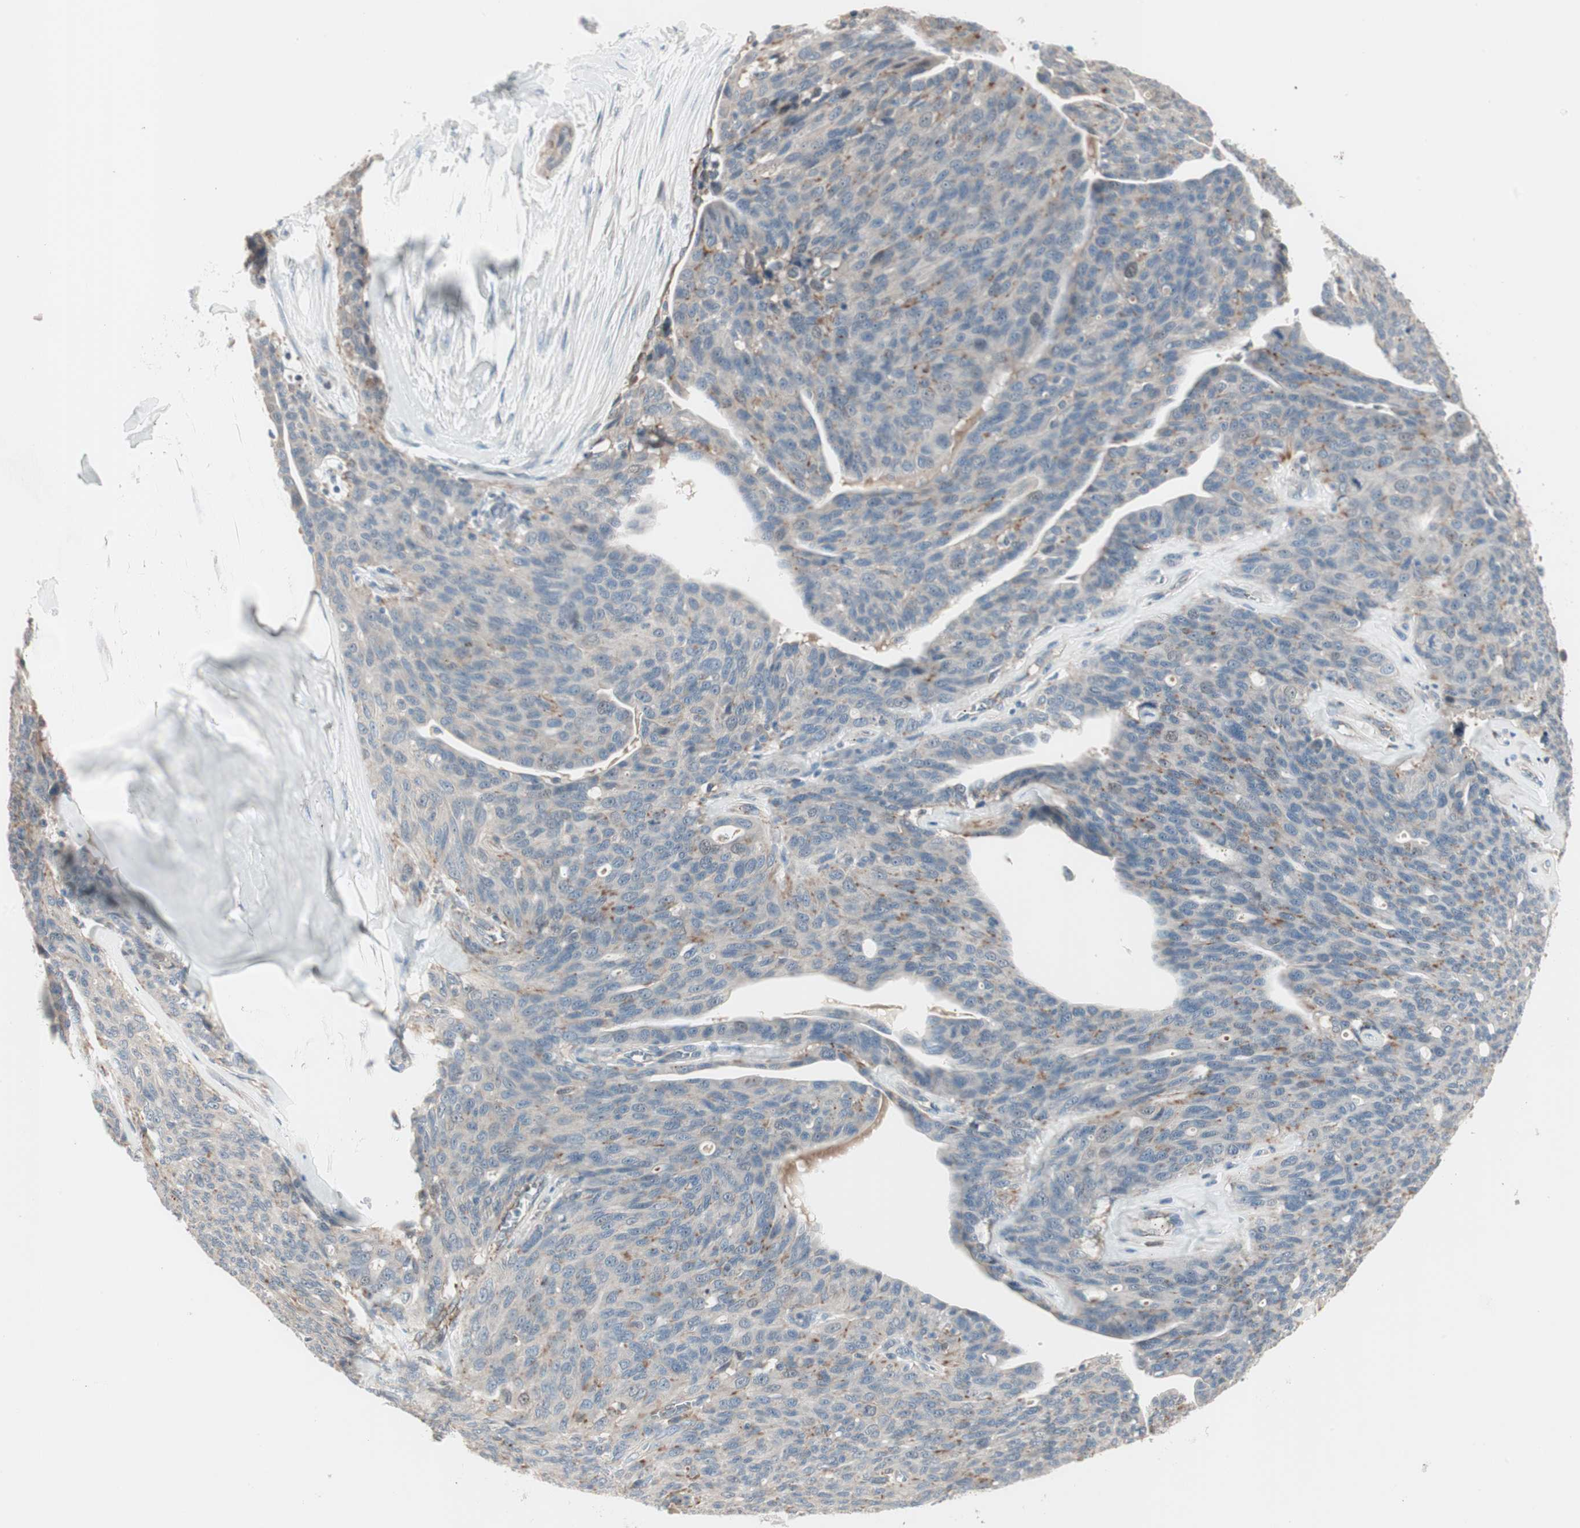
{"staining": {"intensity": "weak", "quantity": "25%-75%", "location": "cytoplasmic/membranous"}, "tissue": "ovarian cancer", "cell_type": "Tumor cells", "image_type": "cancer", "snomed": [{"axis": "morphology", "description": "Carcinoma, endometroid"}, {"axis": "topography", "description": "Ovary"}], "caption": "Immunohistochemical staining of human endometroid carcinoma (ovarian) demonstrates low levels of weak cytoplasmic/membranous expression in approximately 25%-75% of tumor cells.", "gene": "FGFR4", "patient": {"sex": "female", "age": 60}}